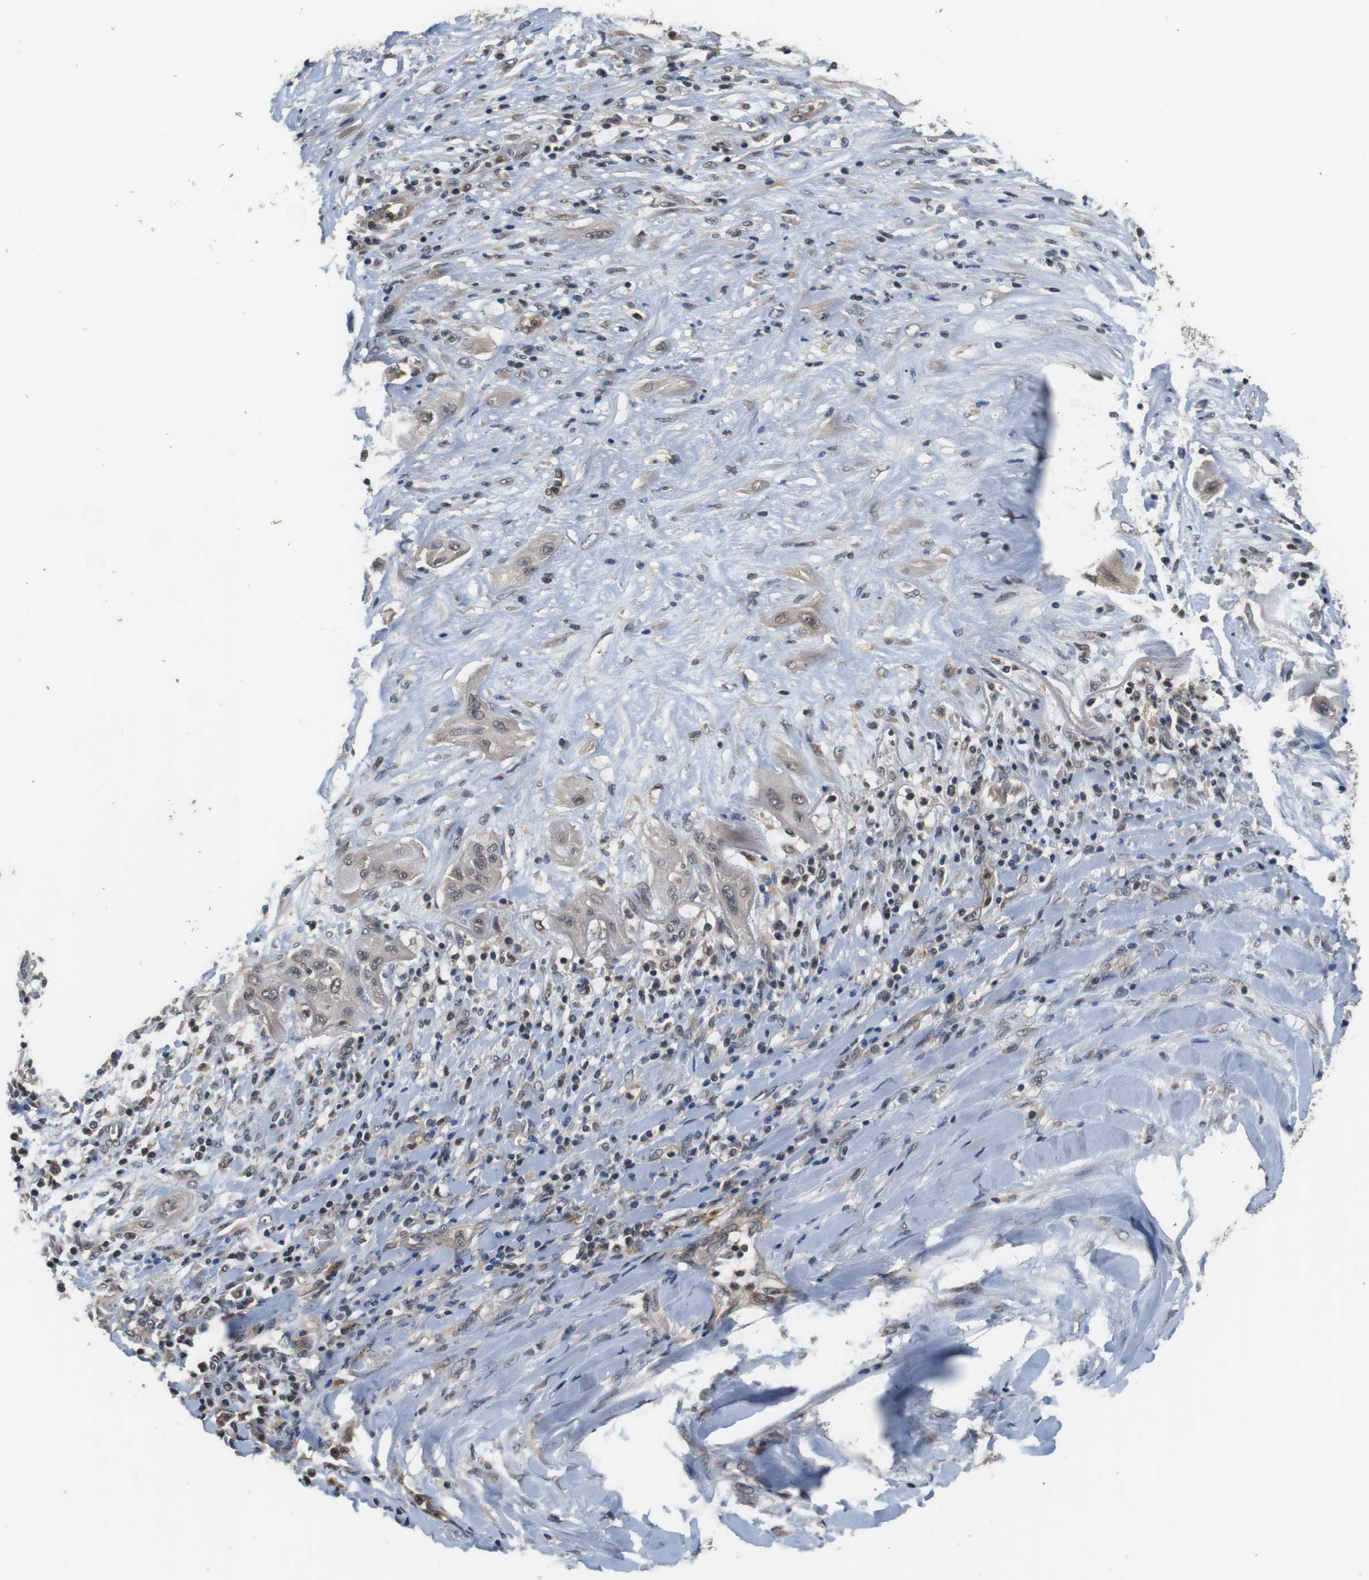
{"staining": {"intensity": "weak", "quantity": "<25%", "location": "nuclear"}, "tissue": "lung cancer", "cell_type": "Tumor cells", "image_type": "cancer", "snomed": [{"axis": "morphology", "description": "Squamous cell carcinoma, NOS"}, {"axis": "topography", "description": "Lung"}], "caption": "The immunohistochemistry (IHC) histopathology image has no significant positivity in tumor cells of lung cancer tissue.", "gene": "FADD", "patient": {"sex": "female", "age": 47}}